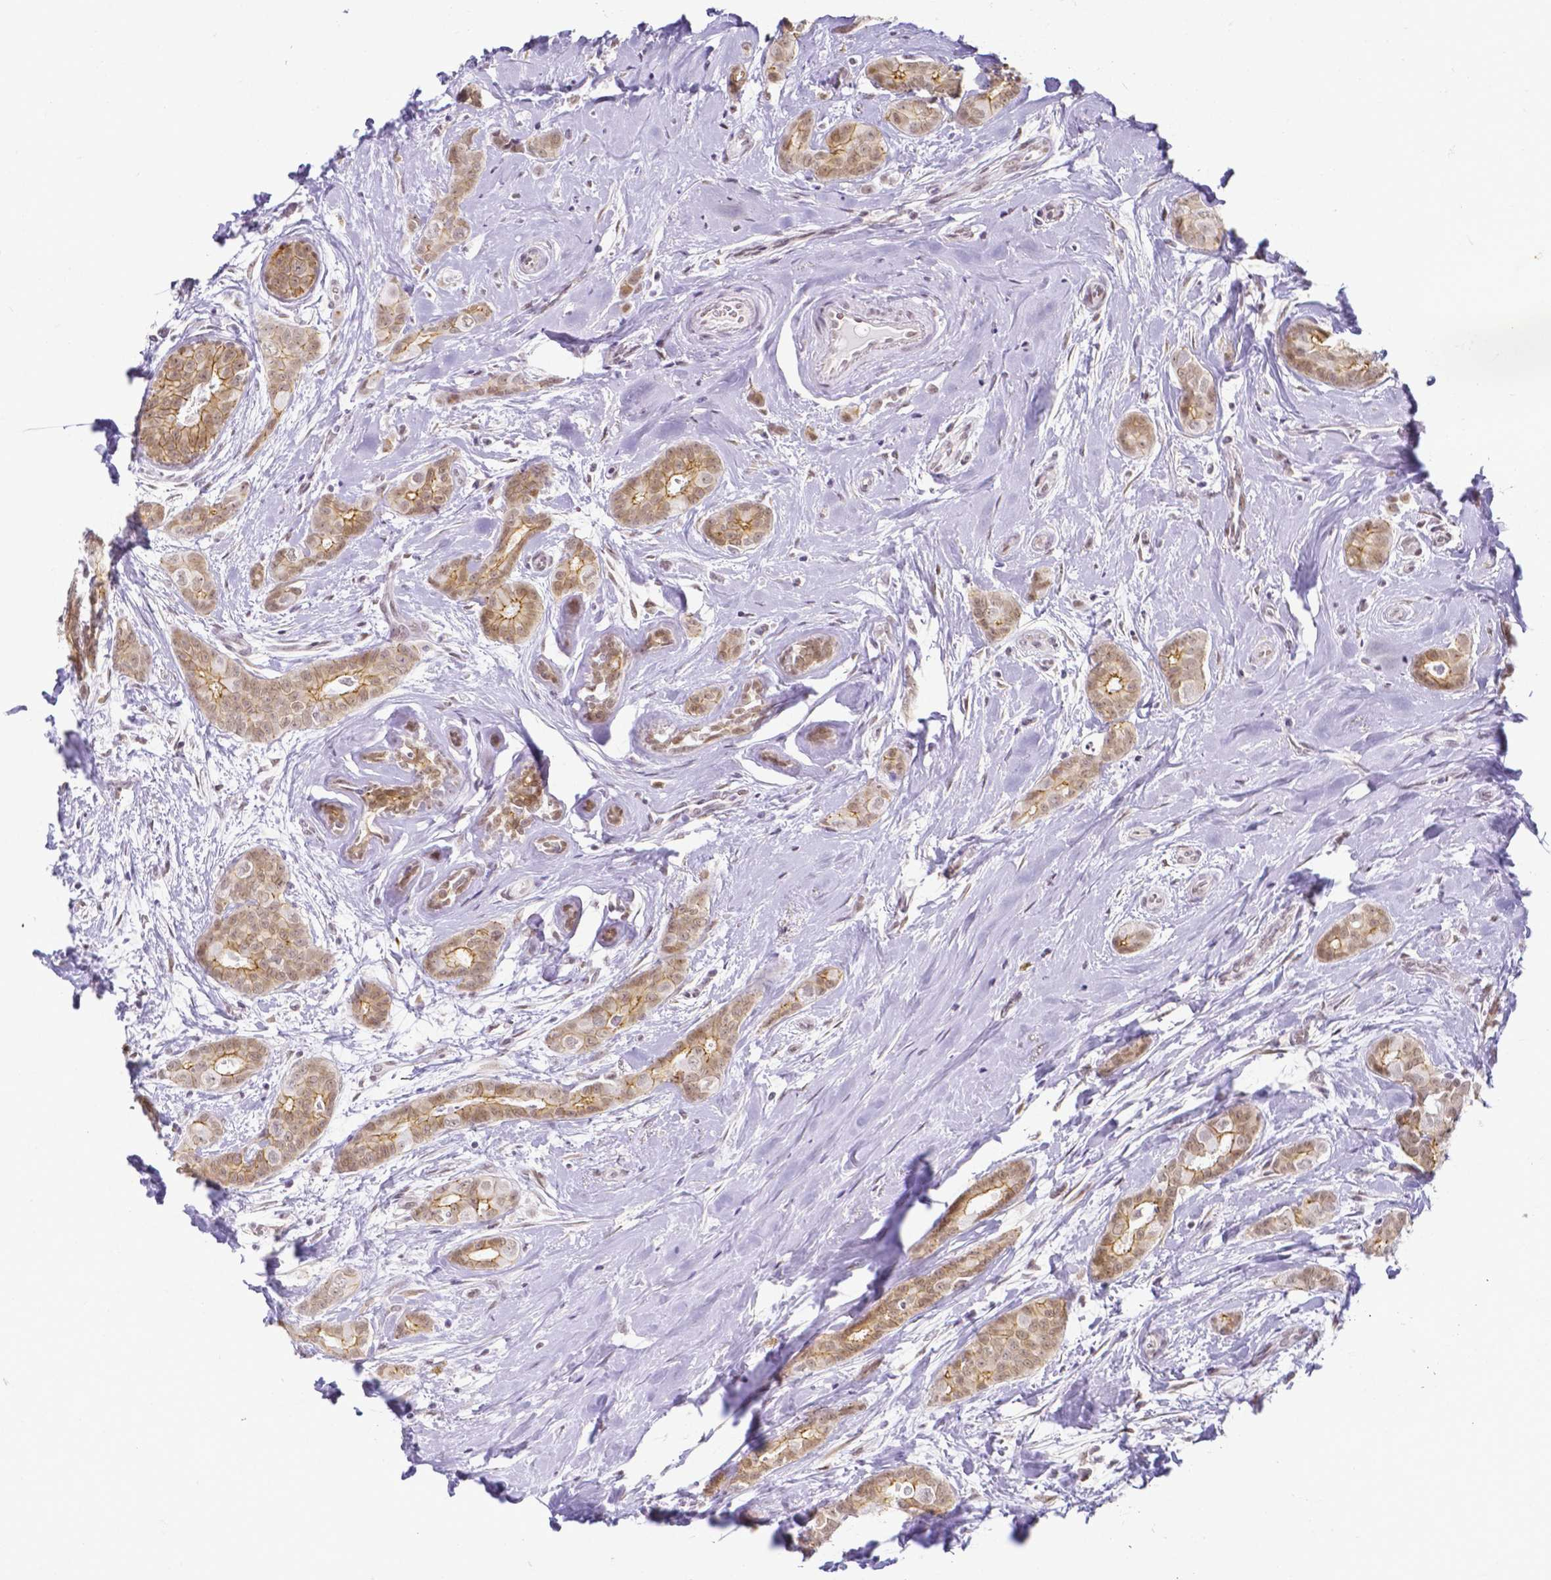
{"staining": {"intensity": "moderate", "quantity": ">75%", "location": "cytoplasmic/membranous"}, "tissue": "breast cancer", "cell_type": "Tumor cells", "image_type": "cancer", "snomed": [{"axis": "morphology", "description": "Duct carcinoma"}, {"axis": "topography", "description": "Breast"}], "caption": "Brown immunohistochemical staining in human breast cancer (invasive ductal carcinoma) exhibits moderate cytoplasmic/membranous staining in approximately >75% of tumor cells.", "gene": "FAM83G", "patient": {"sex": "female", "age": 45}}